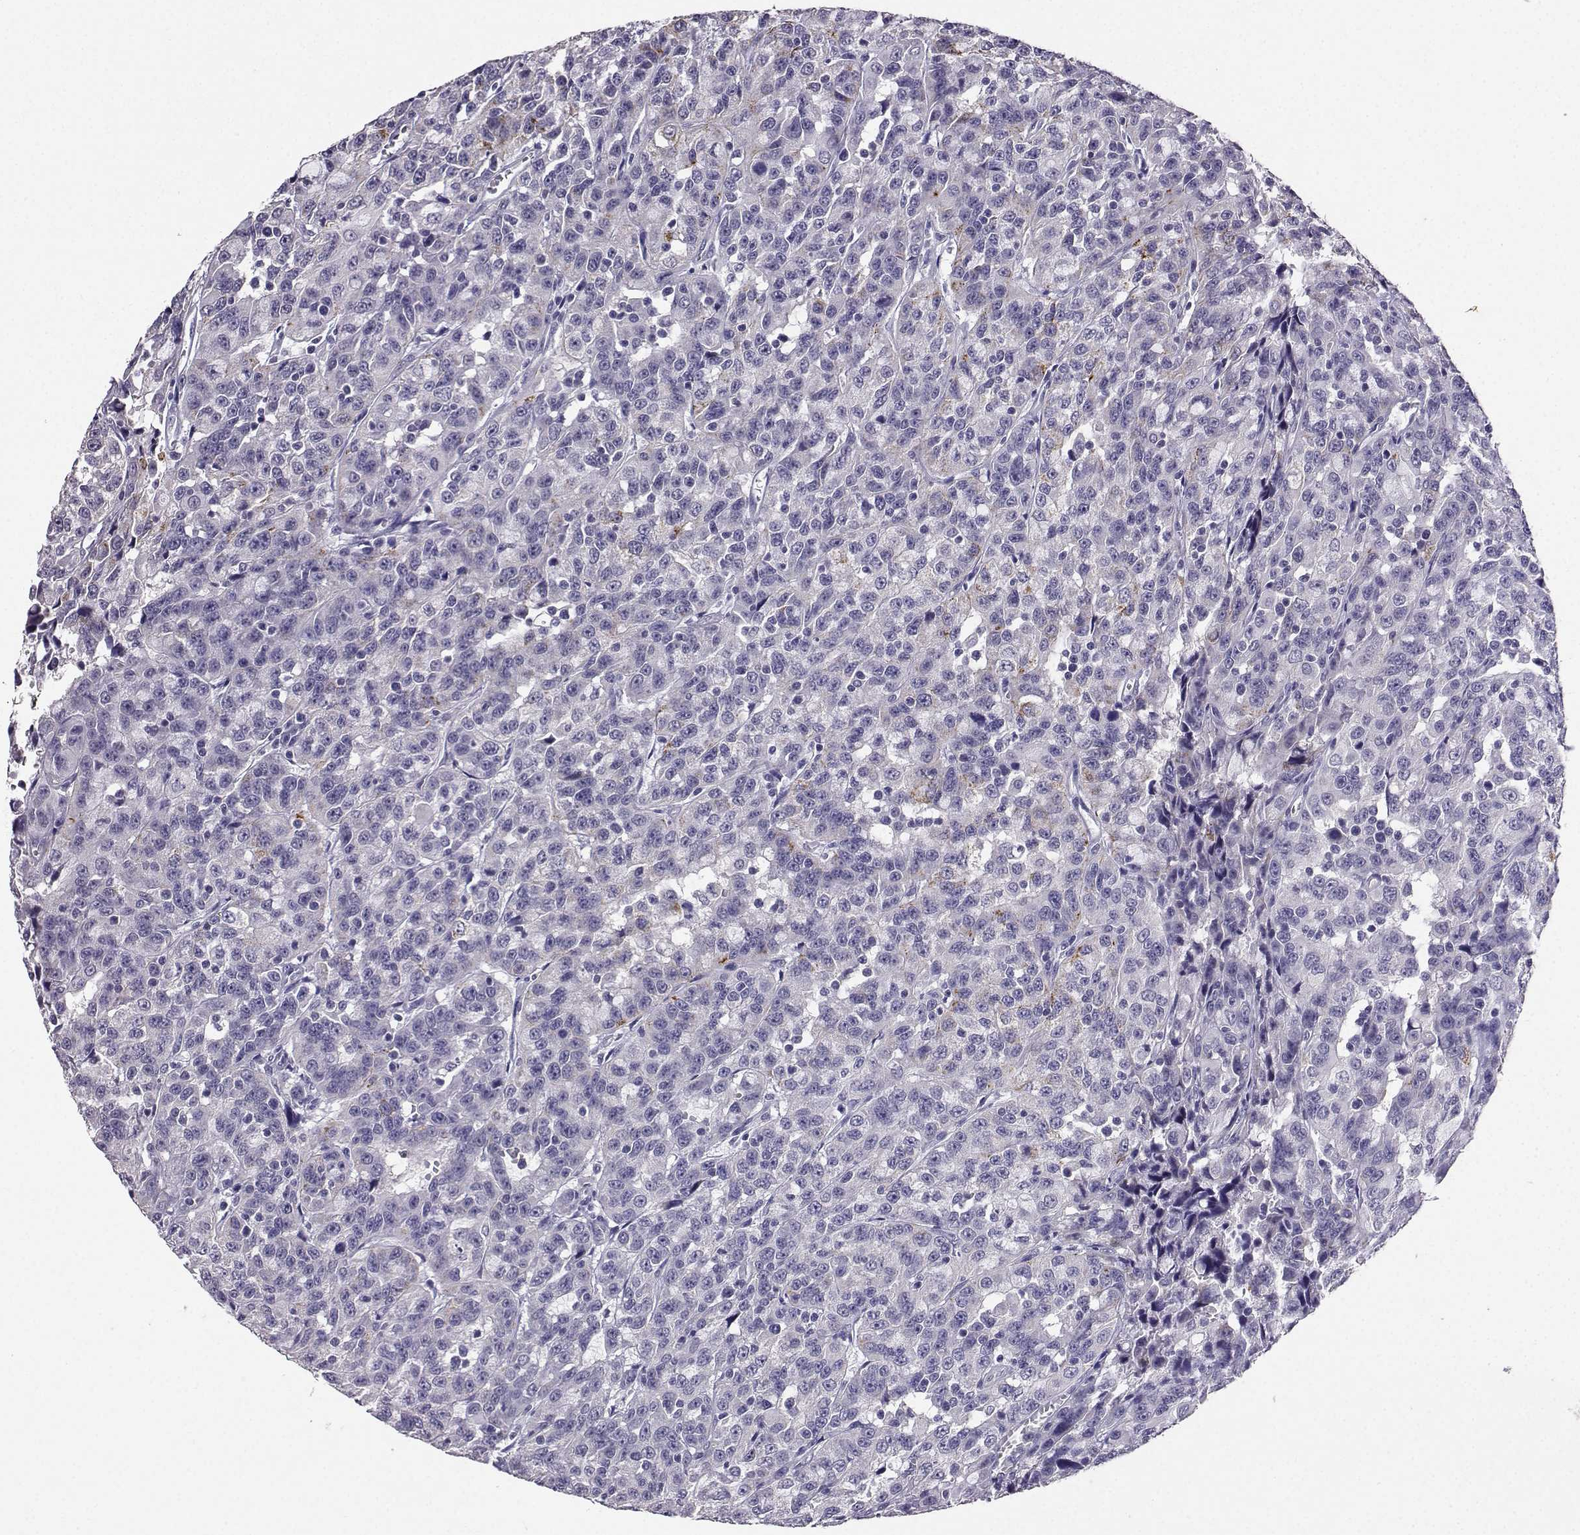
{"staining": {"intensity": "negative", "quantity": "none", "location": "none"}, "tissue": "urothelial cancer", "cell_type": "Tumor cells", "image_type": "cancer", "snomed": [{"axis": "morphology", "description": "Urothelial carcinoma, NOS"}, {"axis": "morphology", "description": "Urothelial carcinoma, High grade"}, {"axis": "topography", "description": "Urinary bladder"}], "caption": "This is a micrograph of immunohistochemistry staining of urothelial cancer, which shows no positivity in tumor cells.", "gene": "SPAG11B", "patient": {"sex": "female", "age": 73}}